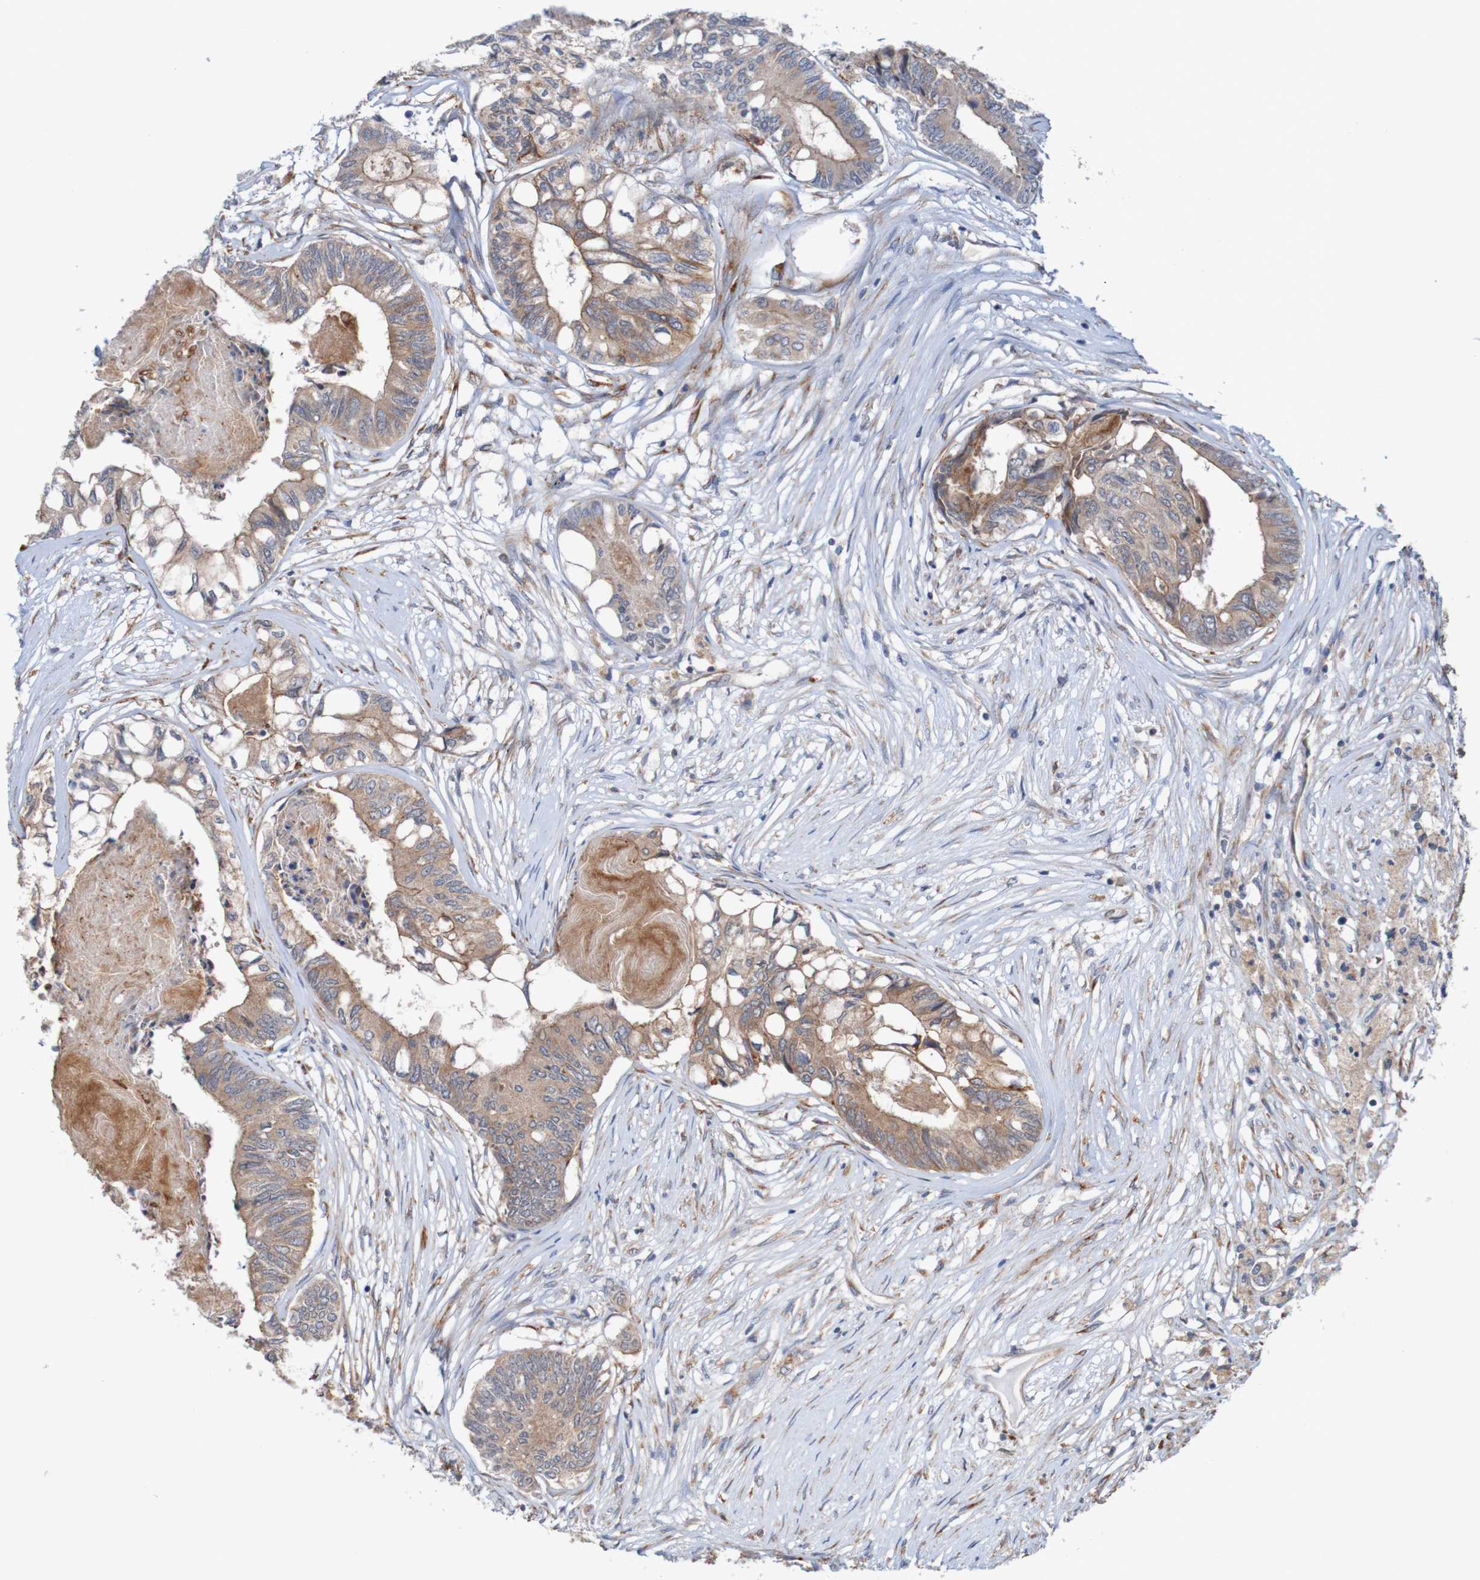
{"staining": {"intensity": "moderate", "quantity": ">75%", "location": "cytoplasmic/membranous"}, "tissue": "colorectal cancer", "cell_type": "Tumor cells", "image_type": "cancer", "snomed": [{"axis": "morphology", "description": "Adenocarcinoma, NOS"}, {"axis": "topography", "description": "Rectum"}], "caption": "Tumor cells show medium levels of moderate cytoplasmic/membranous positivity in approximately >75% of cells in human colorectal cancer. The protein is shown in brown color, while the nuclei are stained blue.", "gene": "ST8SIA6", "patient": {"sex": "male", "age": 63}}